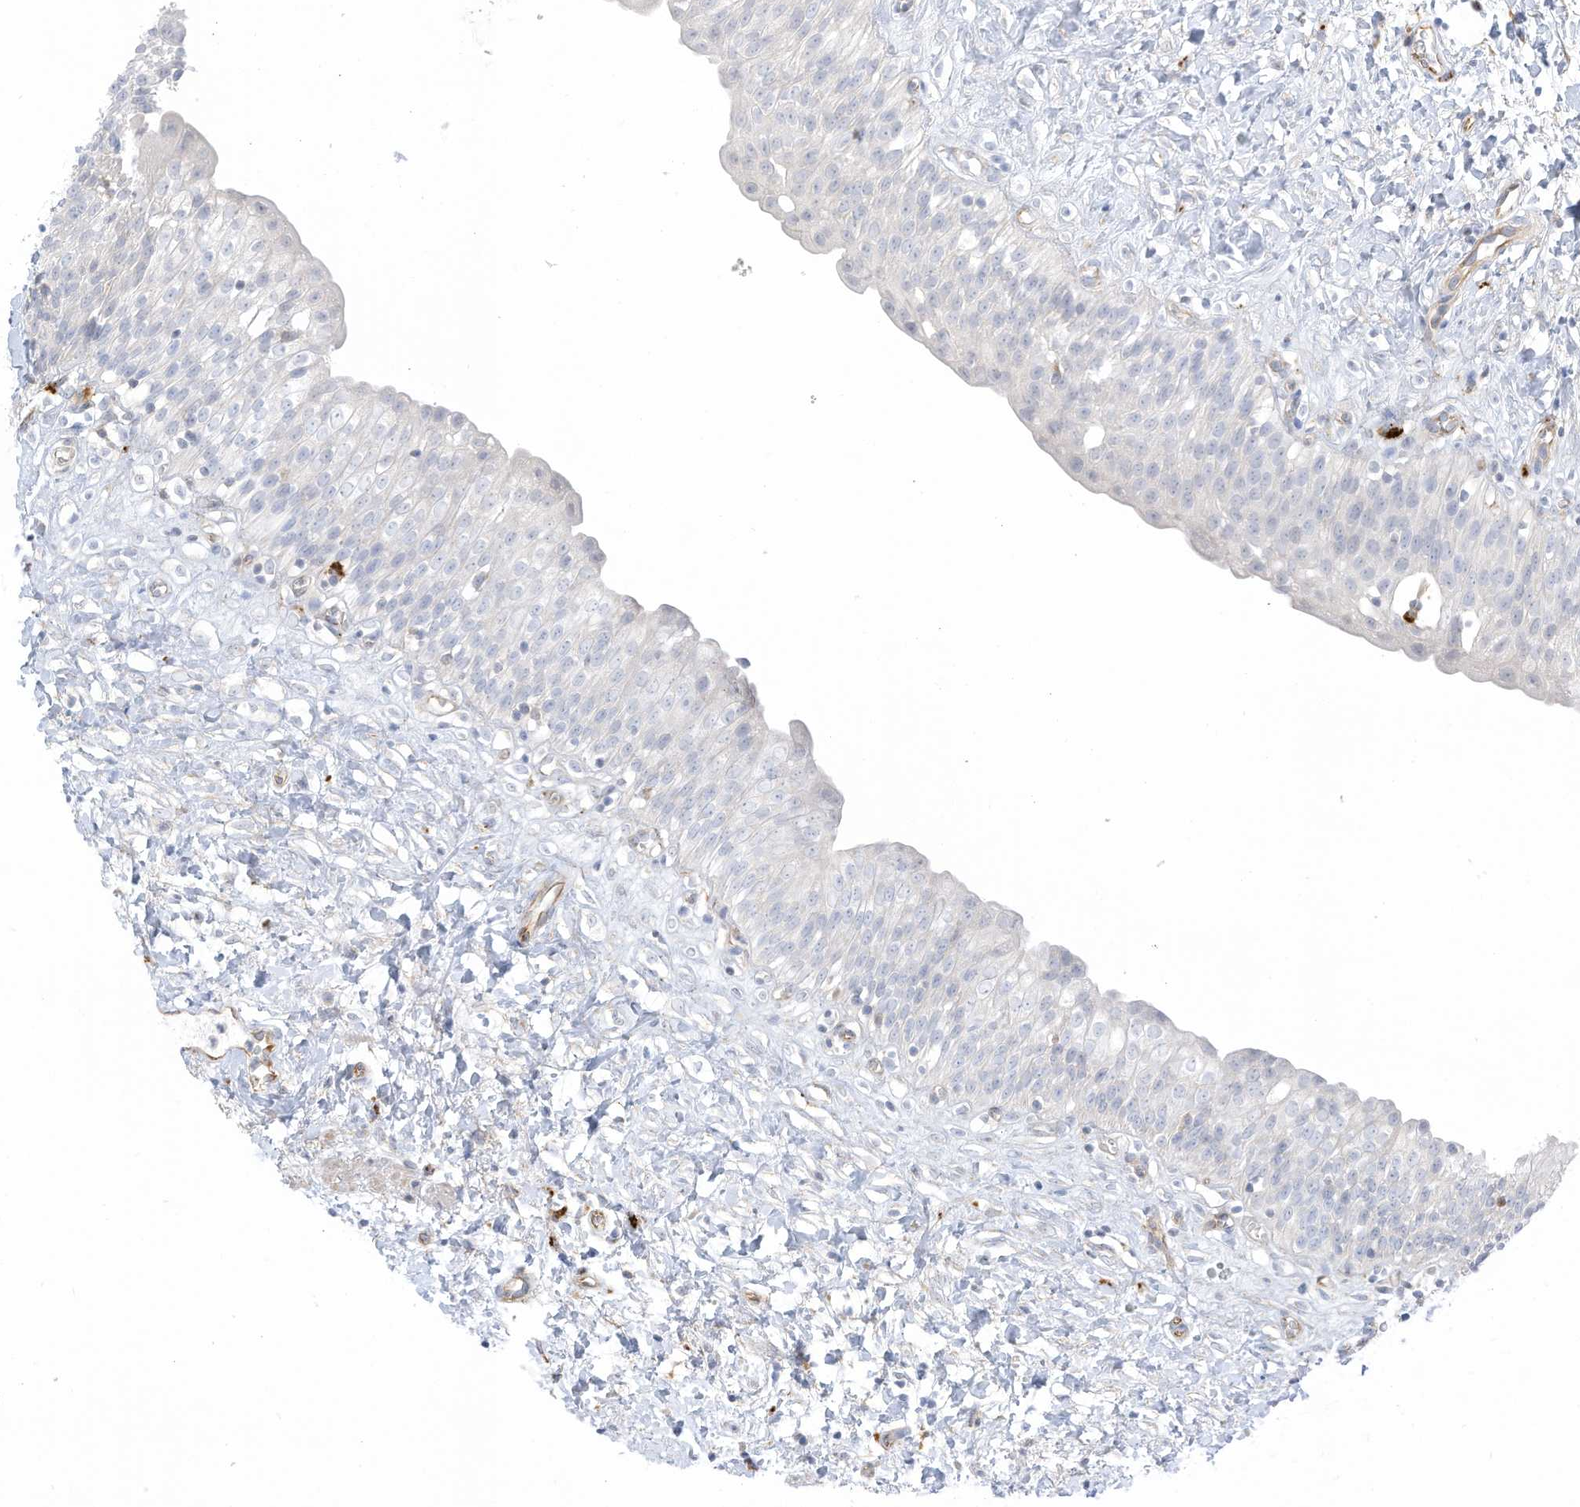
{"staining": {"intensity": "negative", "quantity": "none", "location": "none"}, "tissue": "urinary bladder", "cell_type": "Urothelial cells", "image_type": "normal", "snomed": [{"axis": "morphology", "description": "Normal tissue, NOS"}, {"axis": "topography", "description": "Urinary bladder"}], "caption": "This image is of benign urinary bladder stained with IHC to label a protein in brown with the nuclei are counter-stained blue. There is no staining in urothelial cells. (Immunohistochemistry, brightfield microscopy, high magnification).", "gene": "TAL2", "patient": {"sex": "male", "age": 51}}